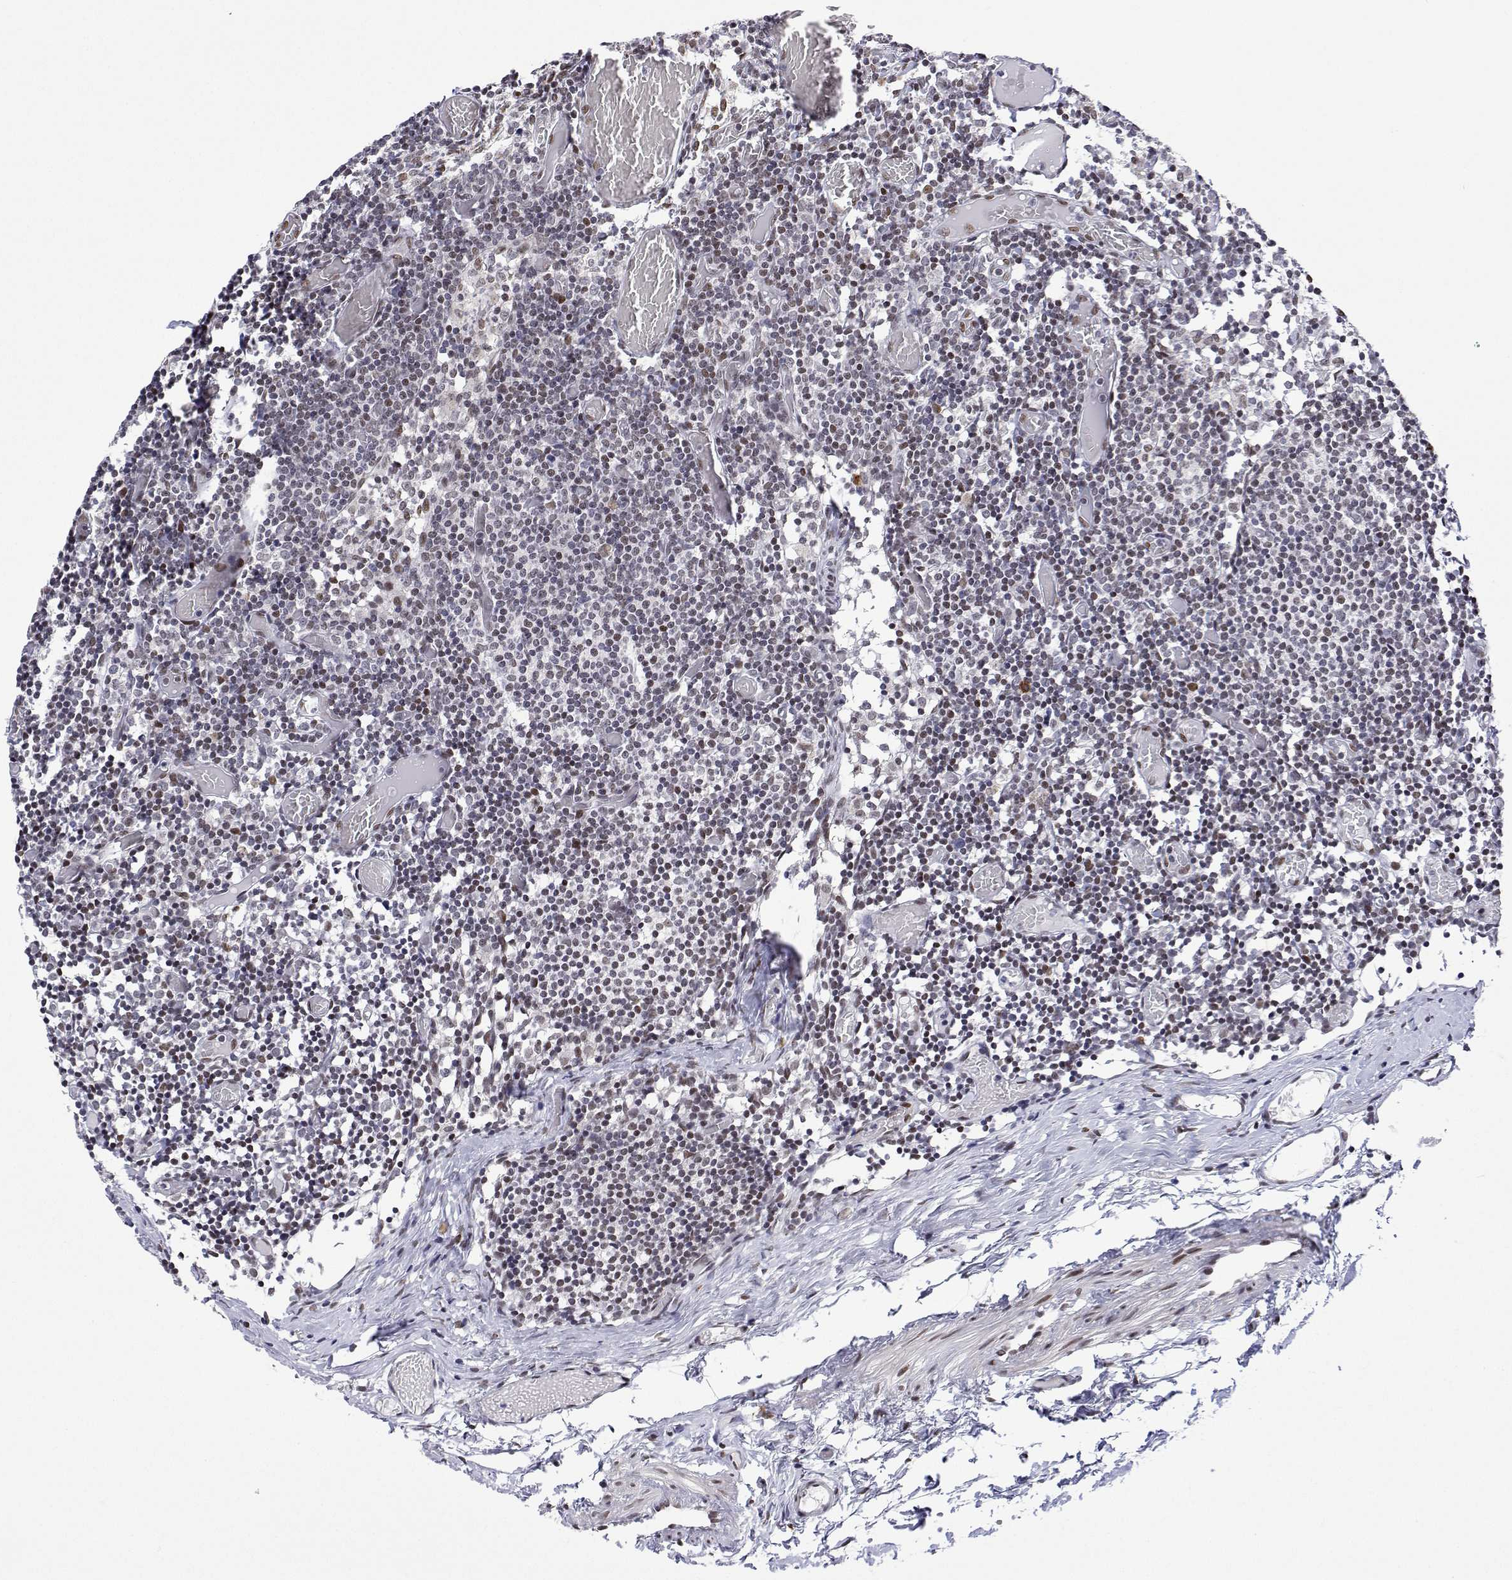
{"staining": {"intensity": "negative", "quantity": "none", "location": "none"}, "tissue": "lymph node", "cell_type": "Germinal center cells", "image_type": "normal", "snomed": [{"axis": "morphology", "description": "Normal tissue, NOS"}, {"axis": "topography", "description": "Lymph node"}], "caption": "A high-resolution image shows immunohistochemistry (IHC) staining of benign lymph node, which displays no significant positivity in germinal center cells. (DAB (3,3'-diaminobenzidine) IHC, high magnification).", "gene": "XPC", "patient": {"sex": "female", "age": 41}}